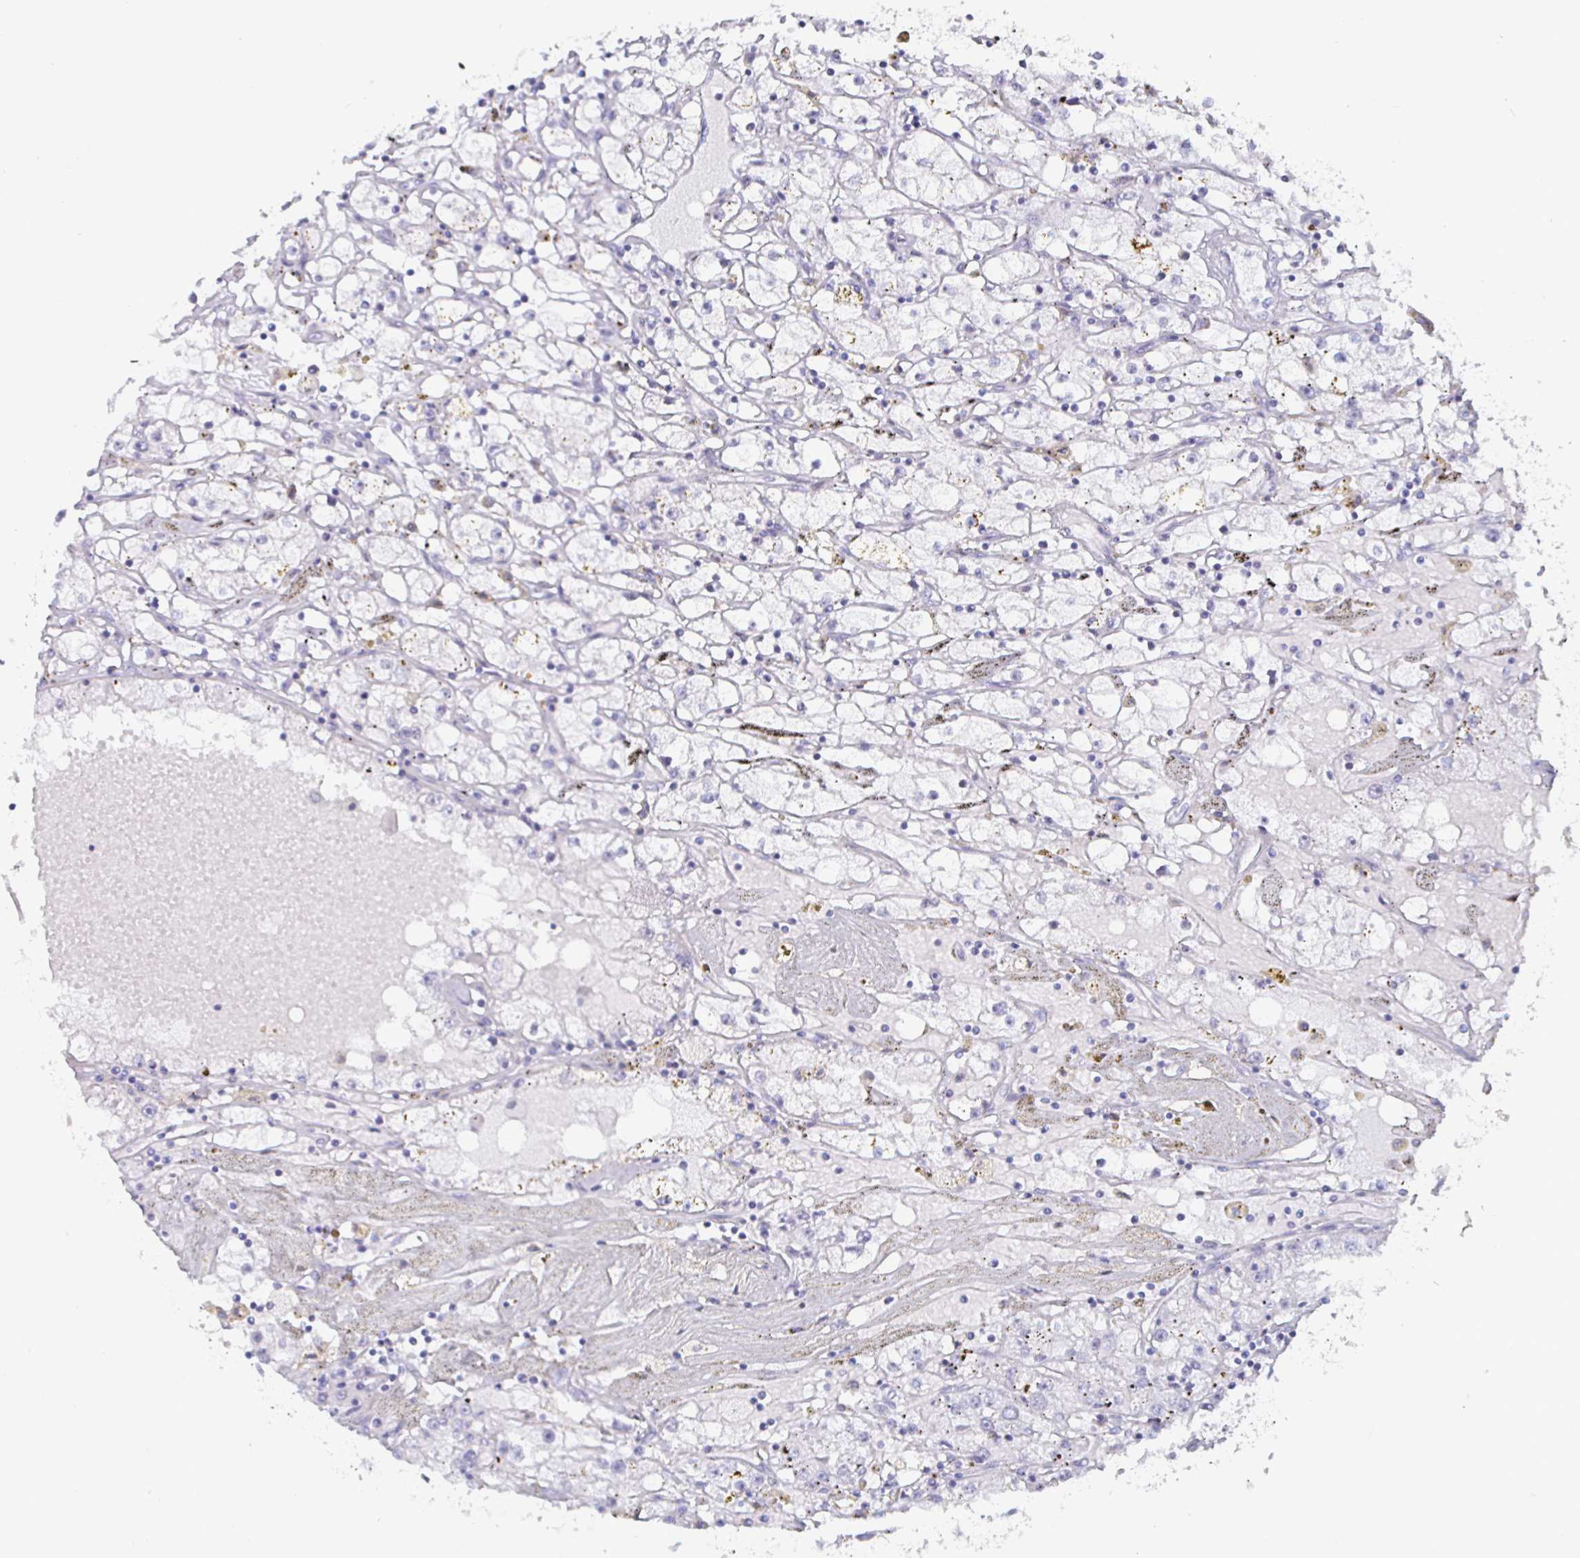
{"staining": {"intensity": "negative", "quantity": "none", "location": "none"}, "tissue": "renal cancer", "cell_type": "Tumor cells", "image_type": "cancer", "snomed": [{"axis": "morphology", "description": "Adenocarcinoma, NOS"}, {"axis": "topography", "description": "Kidney"}], "caption": "DAB (3,3'-diaminobenzidine) immunohistochemical staining of human renal cancer demonstrates no significant expression in tumor cells. (DAB IHC, high magnification).", "gene": "DMRTB1", "patient": {"sex": "male", "age": 56}}